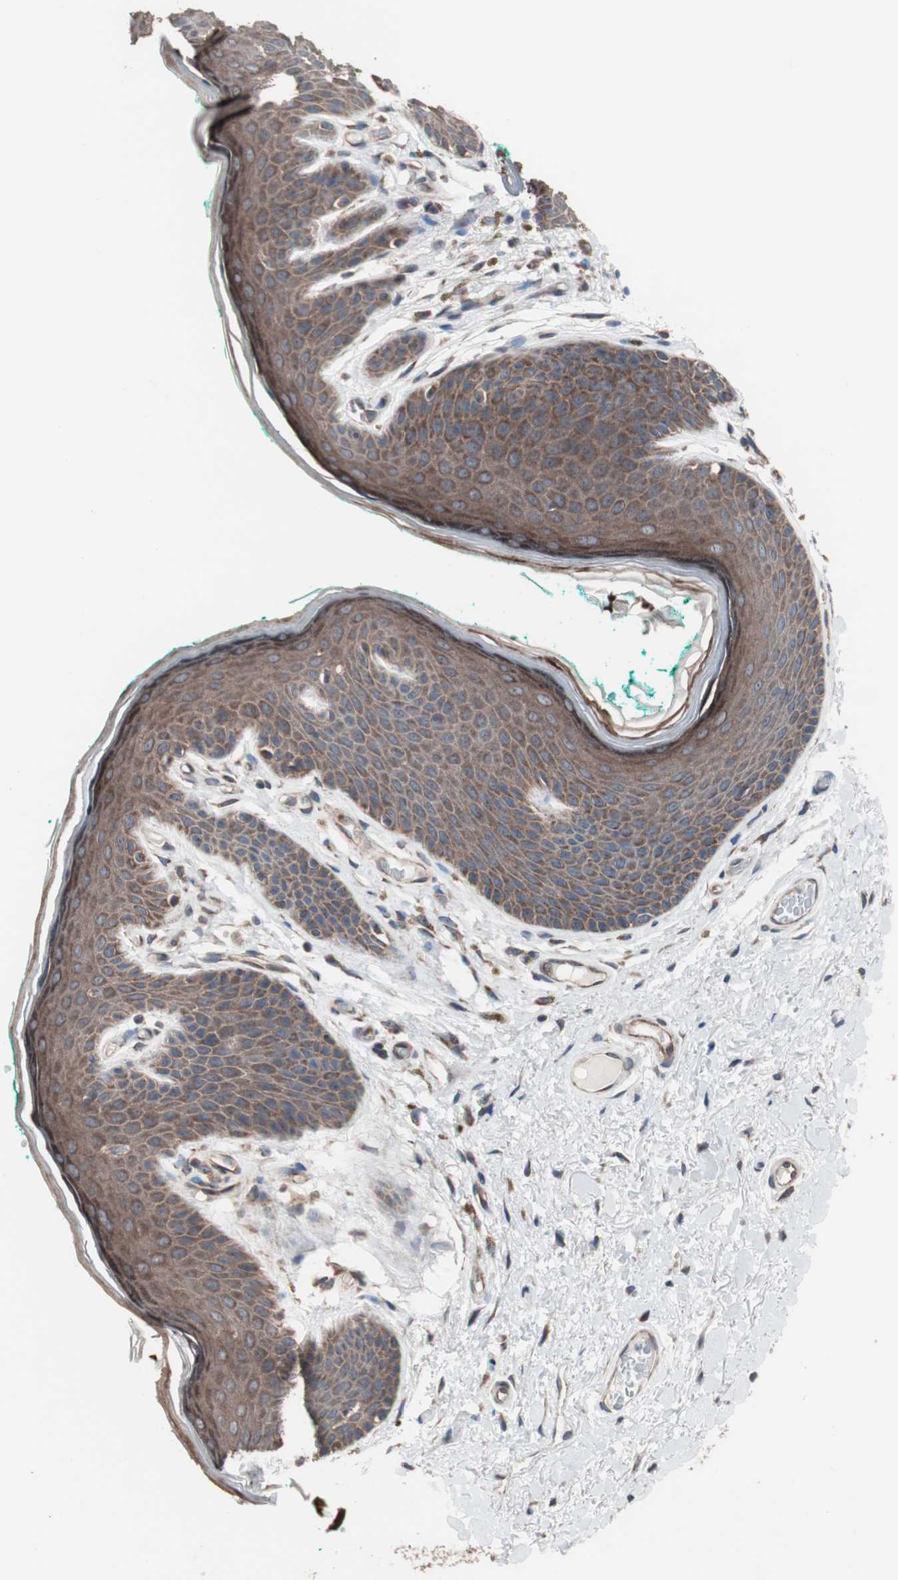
{"staining": {"intensity": "moderate", "quantity": ">75%", "location": "cytoplasmic/membranous"}, "tissue": "skin", "cell_type": "Epidermal cells", "image_type": "normal", "snomed": [{"axis": "morphology", "description": "Normal tissue, NOS"}, {"axis": "topography", "description": "Anal"}], "caption": "The histopathology image exhibits staining of normal skin, revealing moderate cytoplasmic/membranous protein staining (brown color) within epidermal cells. Nuclei are stained in blue.", "gene": "CTTNBP2NL", "patient": {"sex": "male", "age": 74}}